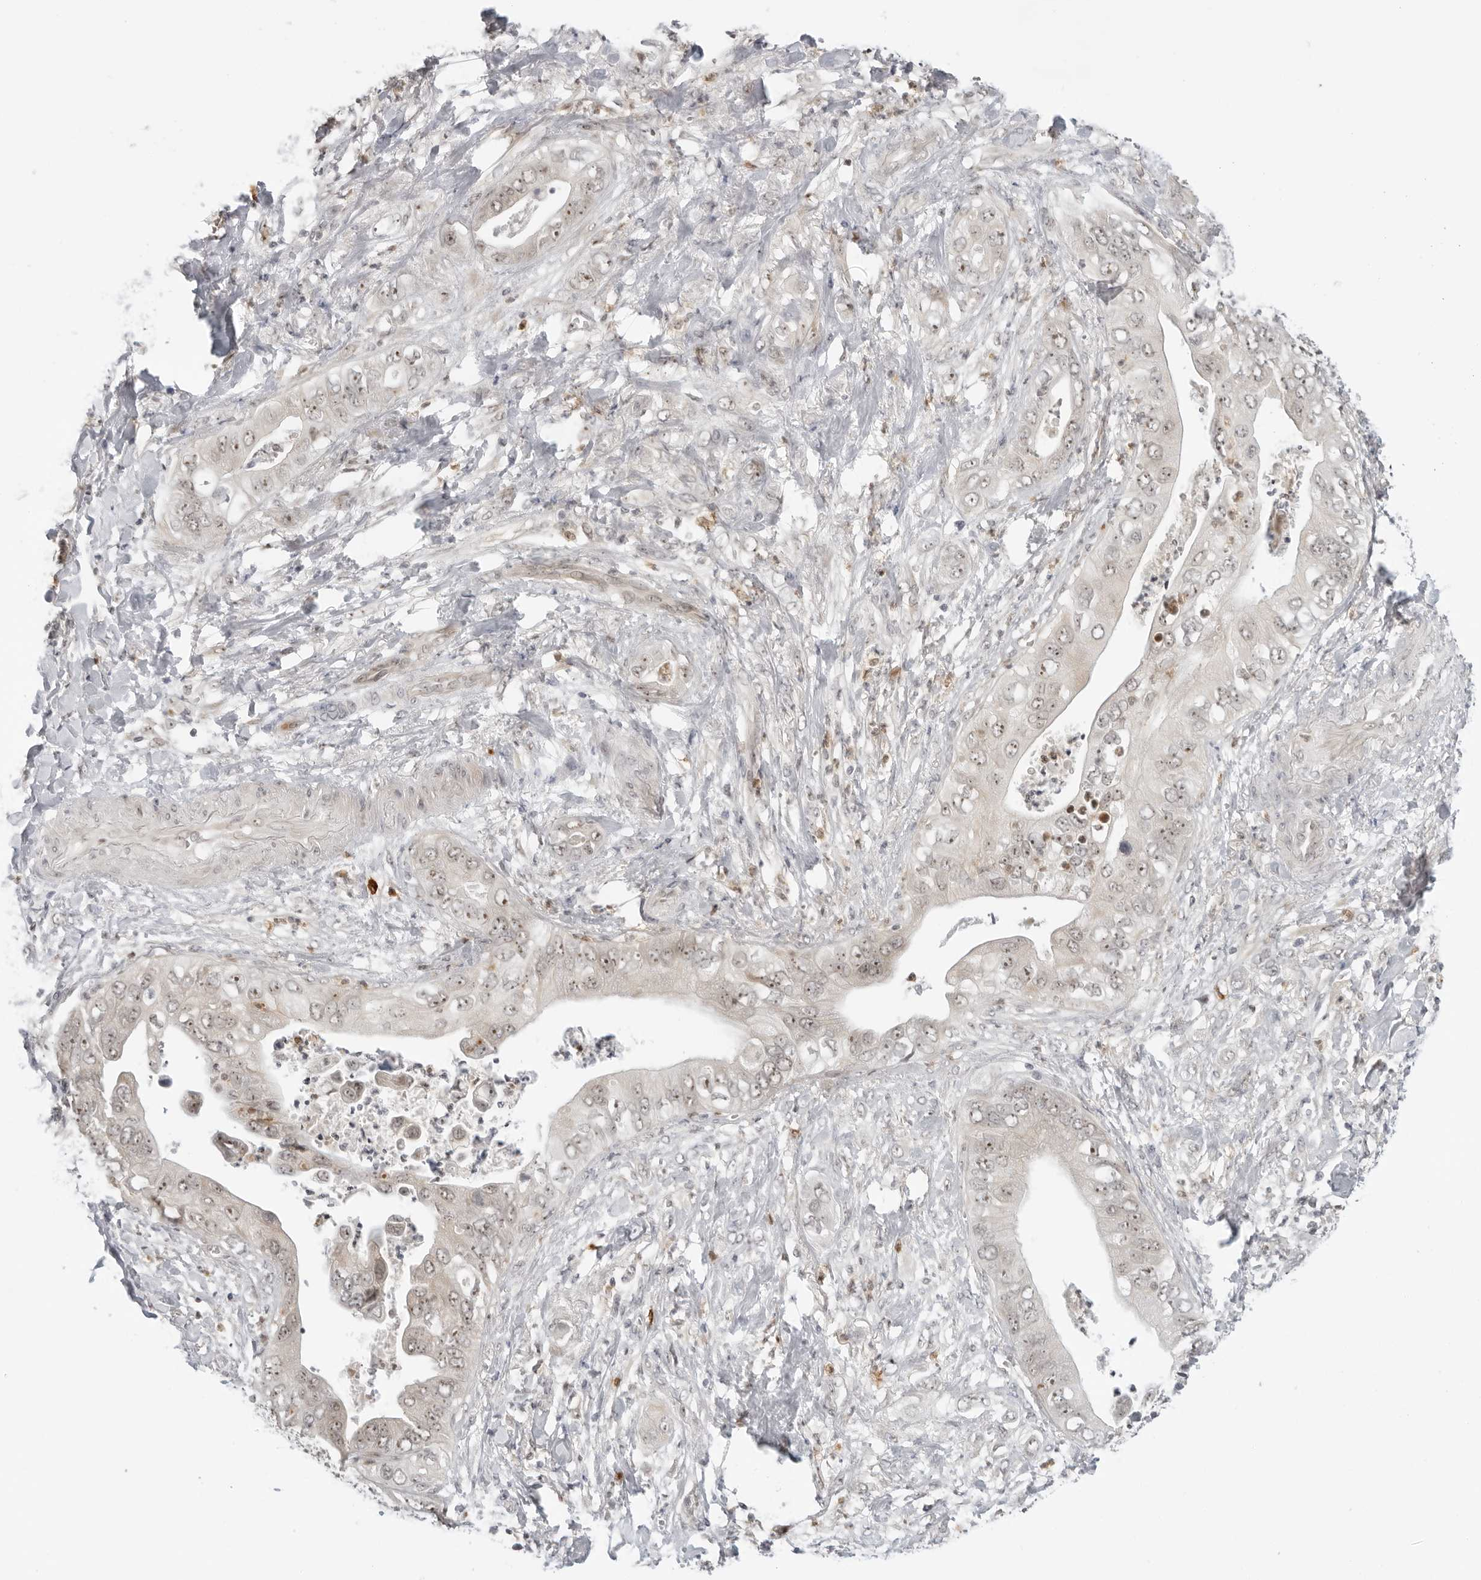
{"staining": {"intensity": "weak", "quantity": "25%-75%", "location": "nuclear"}, "tissue": "pancreatic cancer", "cell_type": "Tumor cells", "image_type": "cancer", "snomed": [{"axis": "morphology", "description": "Adenocarcinoma, NOS"}, {"axis": "topography", "description": "Pancreas"}], "caption": "Protein expression analysis of human pancreatic cancer reveals weak nuclear staining in approximately 25%-75% of tumor cells.", "gene": "SUGCT", "patient": {"sex": "female", "age": 78}}